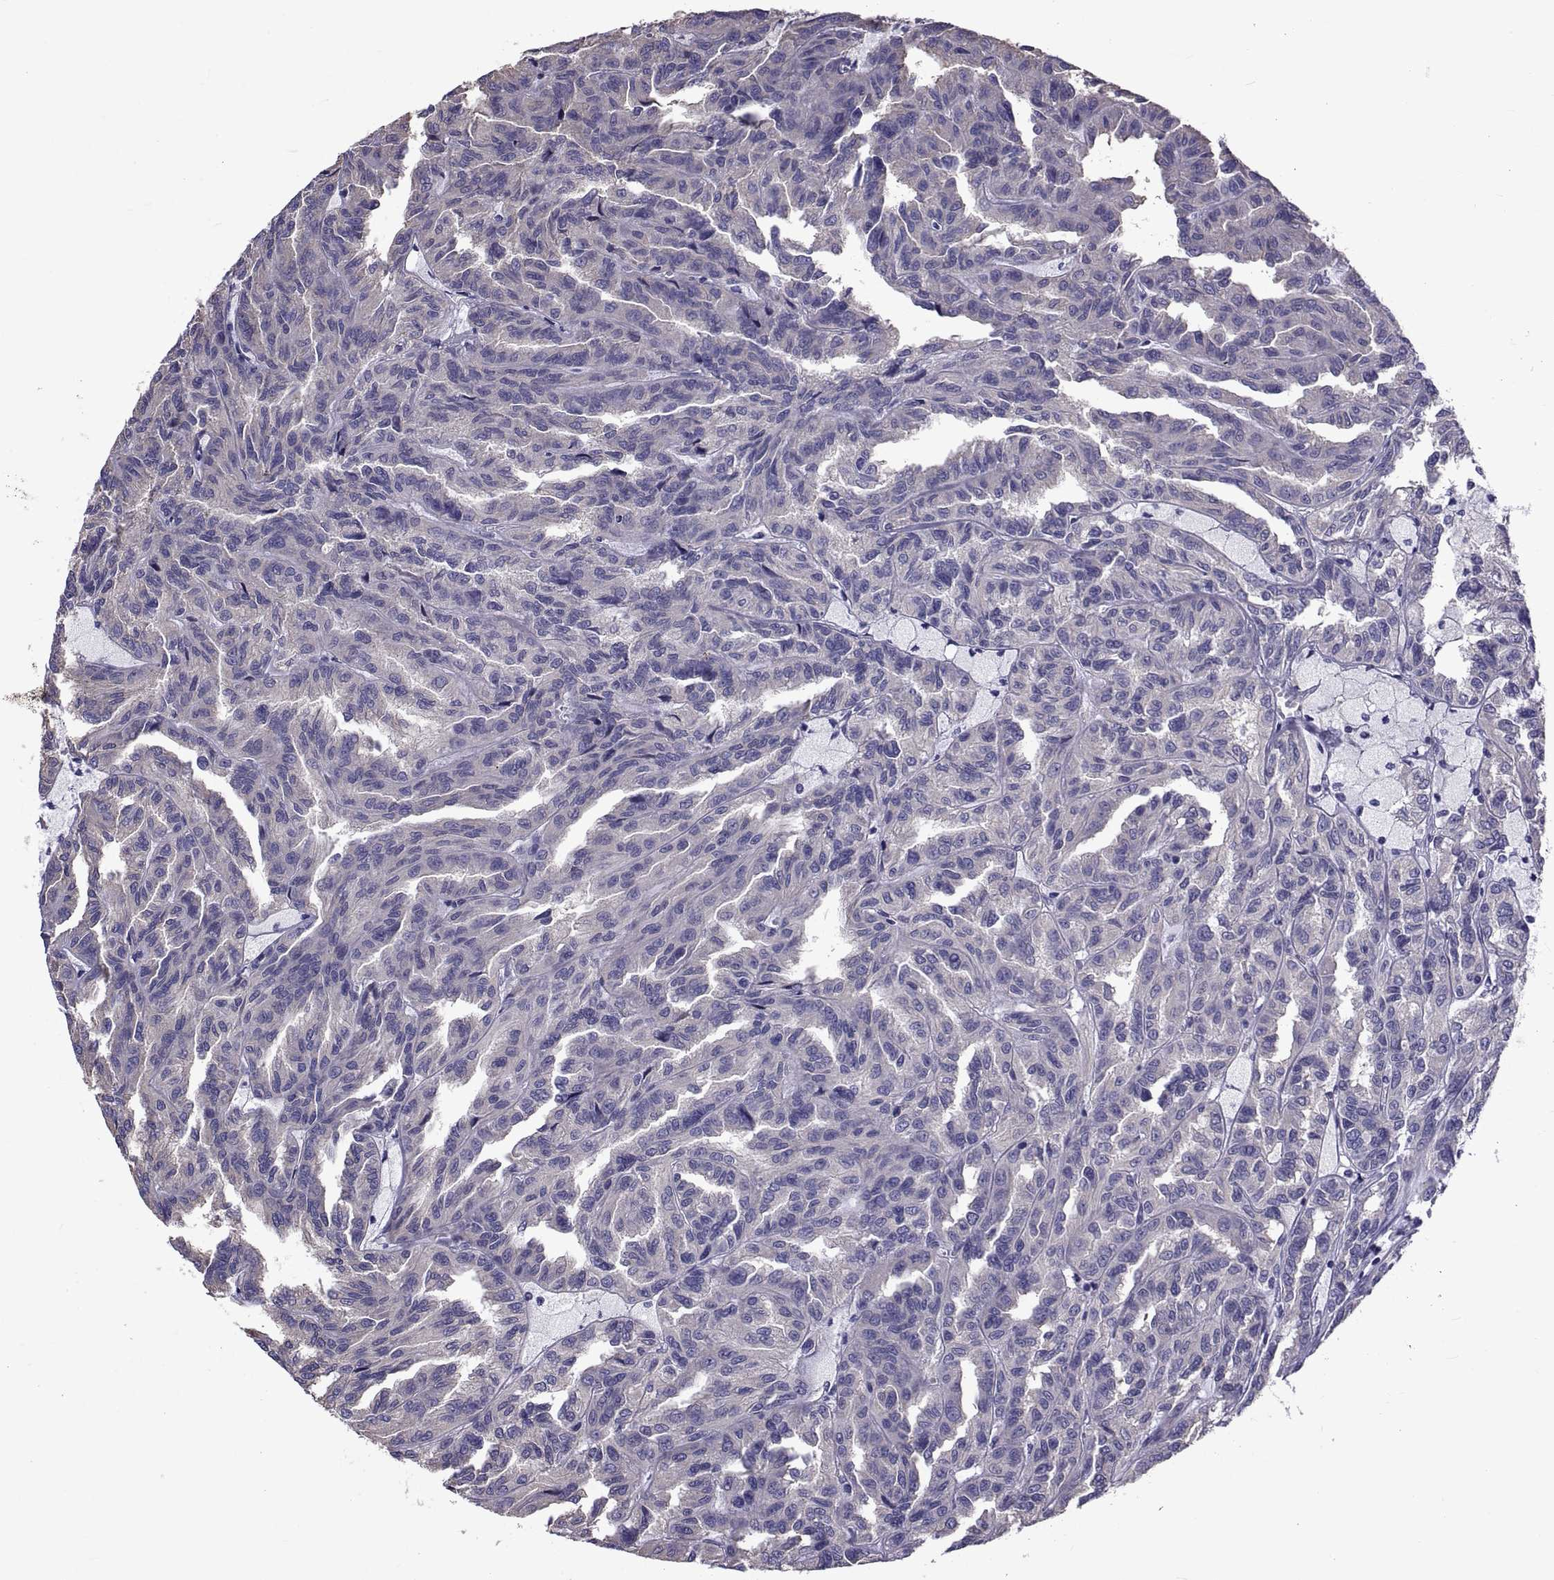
{"staining": {"intensity": "weak", "quantity": "<25%", "location": "cytoplasmic/membranous"}, "tissue": "renal cancer", "cell_type": "Tumor cells", "image_type": "cancer", "snomed": [{"axis": "morphology", "description": "Adenocarcinoma, NOS"}, {"axis": "topography", "description": "Kidney"}], "caption": "DAB (3,3'-diaminobenzidine) immunohistochemical staining of adenocarcinoma (renal) demonstrates no significant positivity in tumor cells. The staining is performed using DAB brown chromogen with nuclei counter-stained in using hematoxylin.", "gene": "TMC3", "patient": {"sex": "male", "age": 79}}